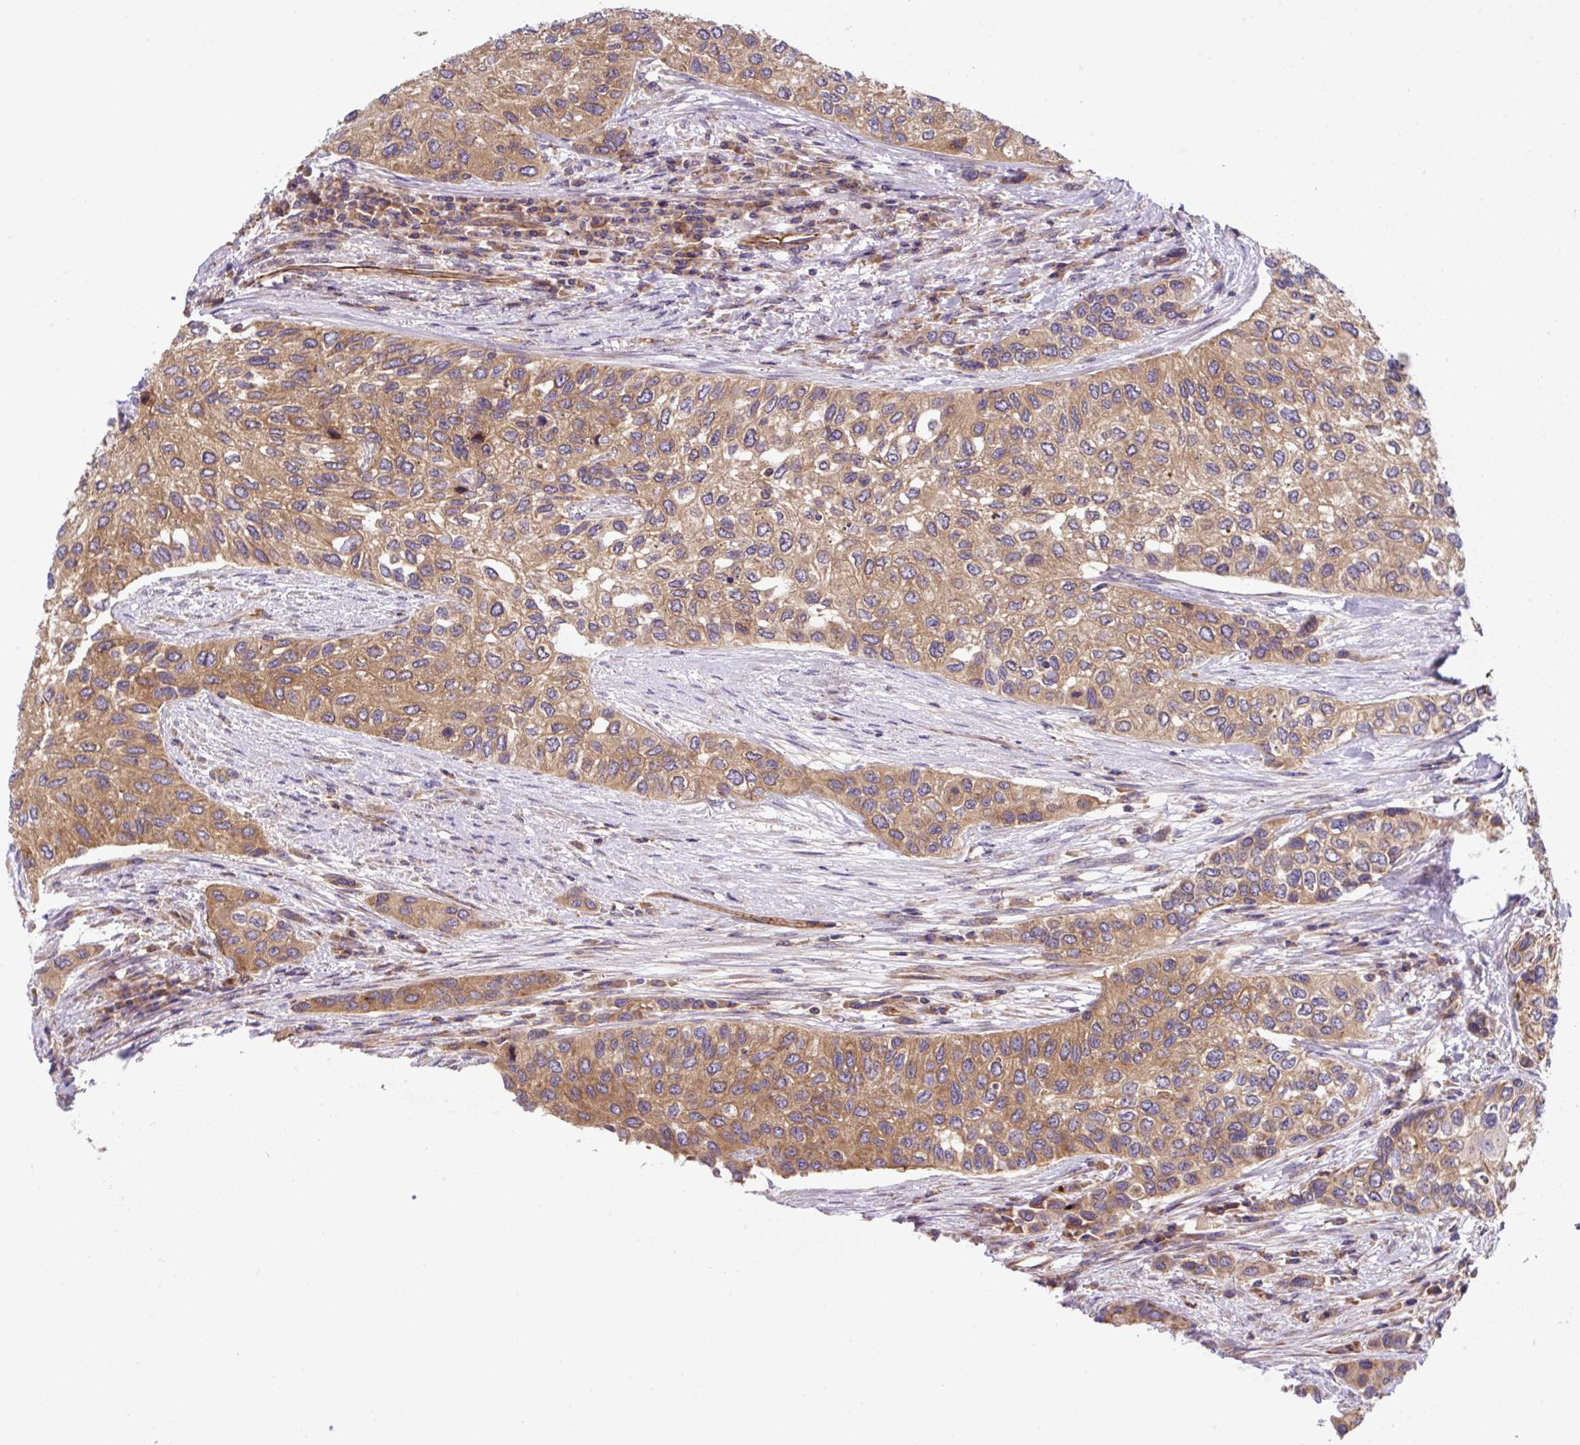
{"staining": {"intensity": "moderate", "quantity": ">75%", "location": "cytoplasmic/membranous"}, "tissue": "urothelial cancer", "cell_type": "Tumor cells", "image_type": "cancer", "snomed": [{"axis": "morphology", "description": "Normal tissue, NOS"}, {"axis": "morphology", "description": "Urothelial carcinoma, High grade"}, {"axis": "topography", "description": "Vascular tissue"}, {"axis": "topography", "description": "Urinary bladder"}], "caption": "Immunohistochemical staining of human urothelial carcinoma (high-grade) reveals medium levels of moderate cytoplasmic/membranous expression in approximately >75% of tumor cells. The protein is shown in brown color, while the nuclei are stained blue.", "gene": "APOBEC3D", "patient": {"sex": "female", "age": 56}}